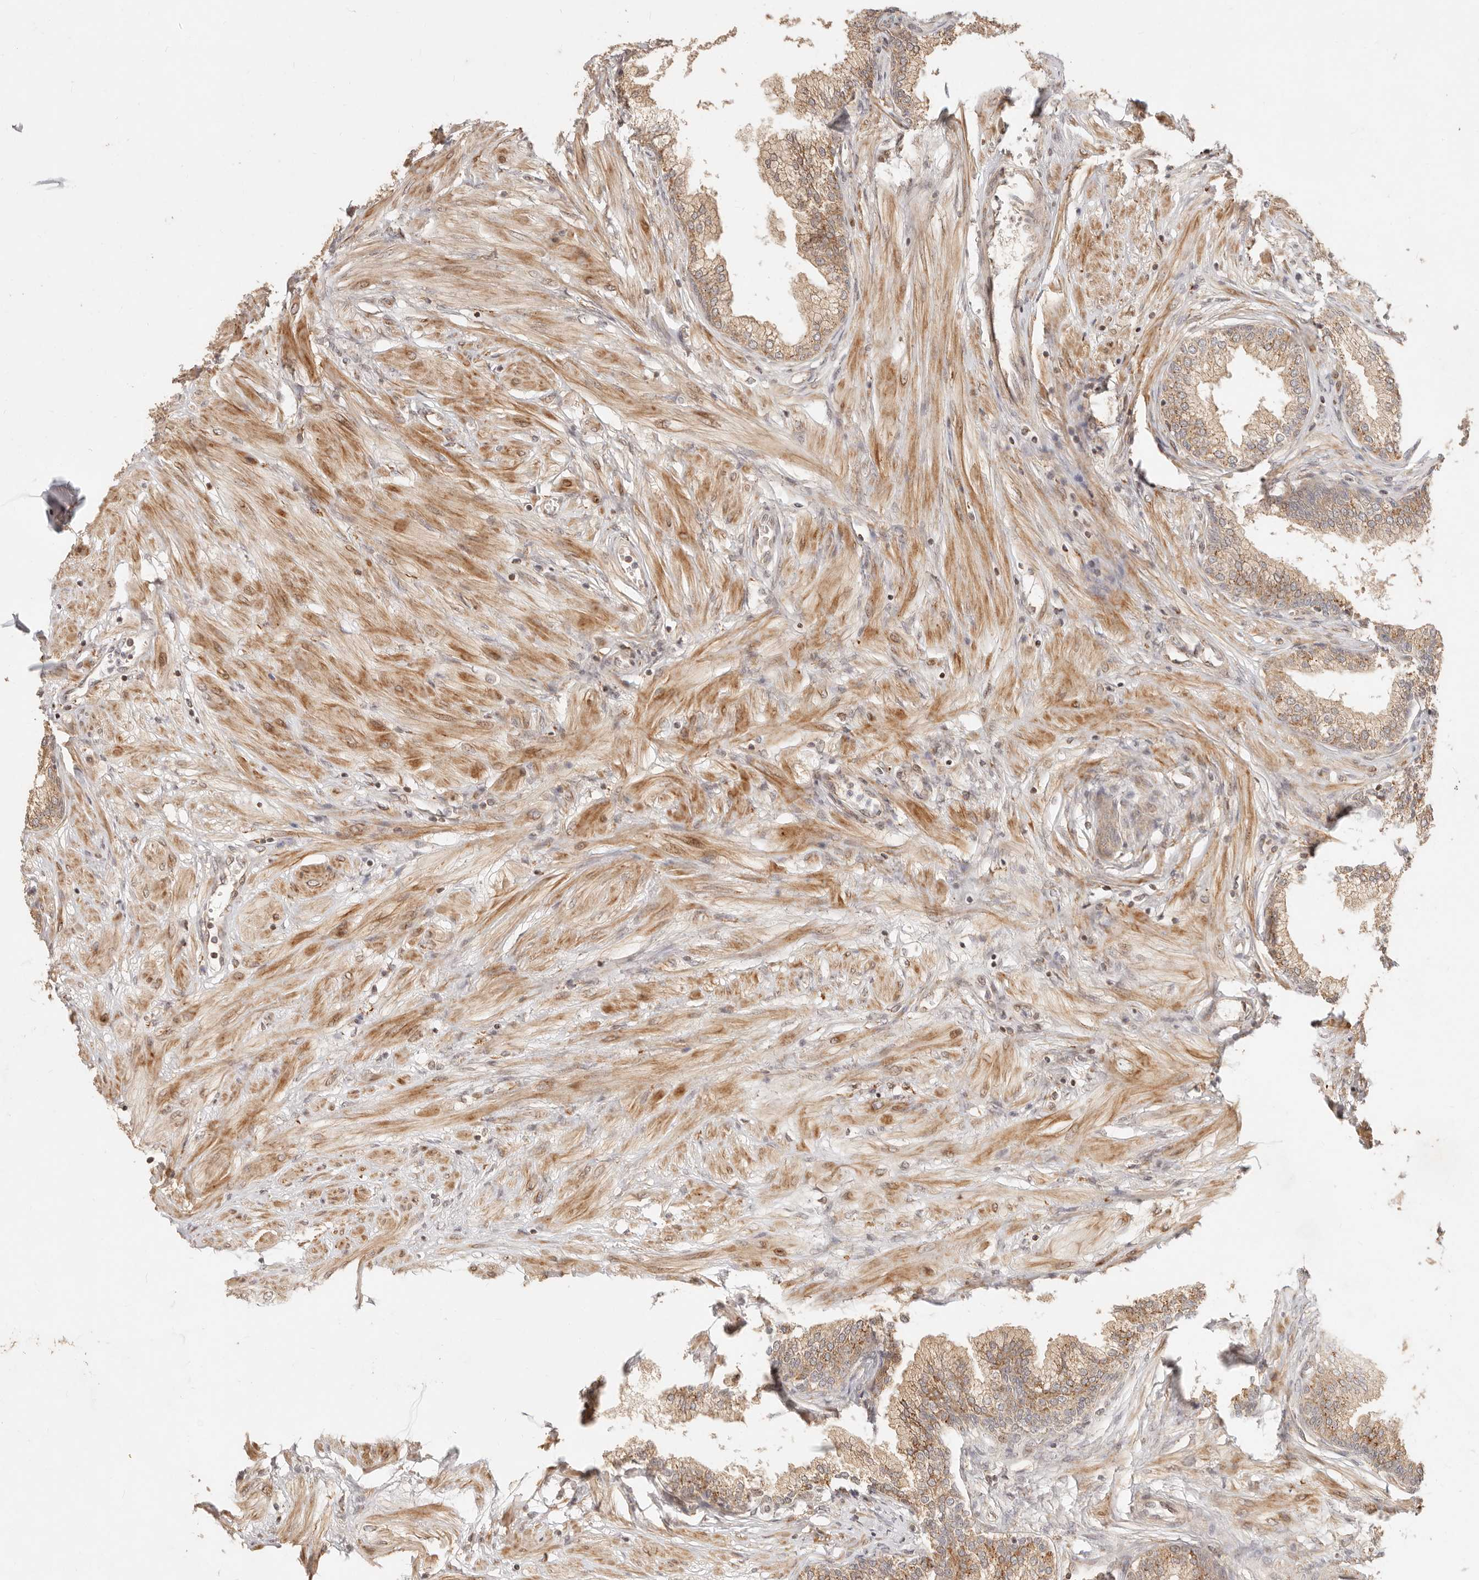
{"staining": {"intensity": "moderate", "quantity": ">75%", "location": "cytoplasmic/membranous"}, "tissue": "prostate", "cell_type": "Glandular cells", "image_type": "normal", "snomed": [{"axis": "morphology", "description": "Normal tissue, NOS"}, {"axis": "morphology", "description": "Urothelial carcinoma, Low grade"}, {"axis": "topography", "description": "Urinary bladder"}, {"axis": "topography", "description": "Prostate"}], "caption": "IHC (DAB) staining of normal human prostate shows moderate cytoplasmic/membranous protein positivity in approximately >75% of glandular cells.", "gene": "TIMM17A", "patient": {"sex": "male", "age": 60}}